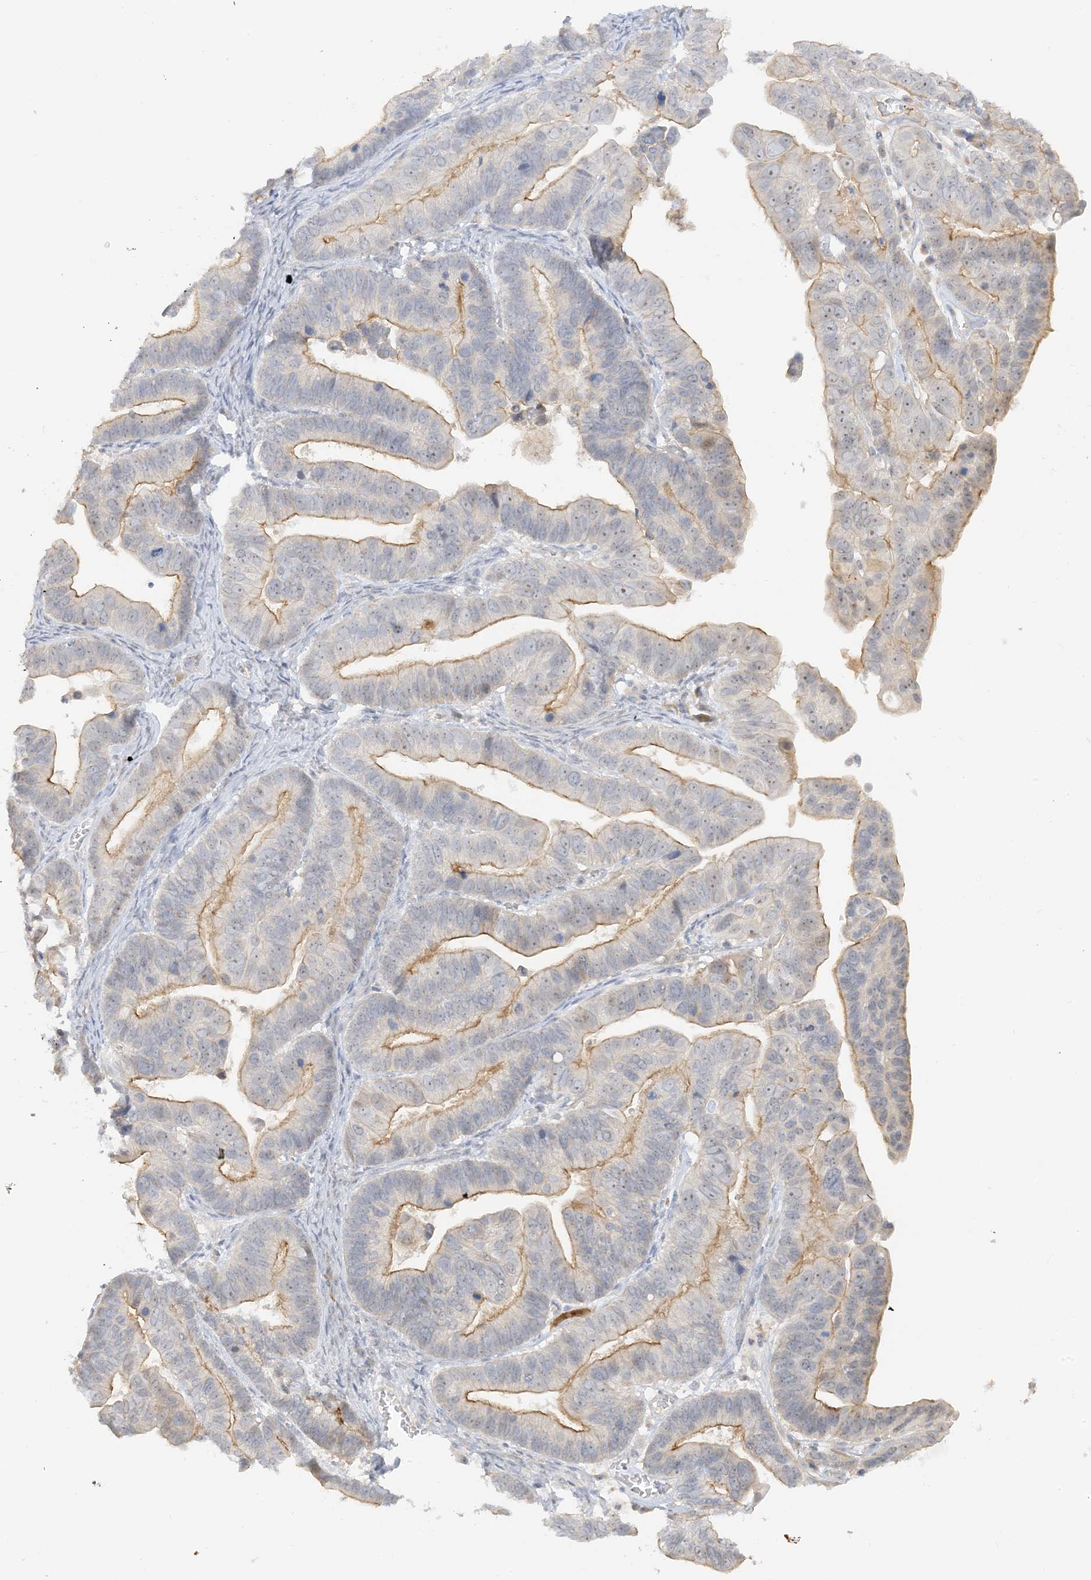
{"staining": {"intensity": "moderate", "quantity": "25%-75%", "location": "cytoplasmic/membranous"}, "tissue": "ovarian cancer", "cell_type": "Tumor cells", "image_type": "cancer", "snomed": [{"axis": "morphology", "description": "Cystadenocarcinoma, serous, NOS"}, {"axis": "topography", "description": "Ovary"}], "caption": "Moderate cytoplasmic/membranous positivity is seen in about 25%-75% of tumor cells in ovarian cancer.", "gene": "ETAA1", "patient": {"sex": "female", "age": 56}}